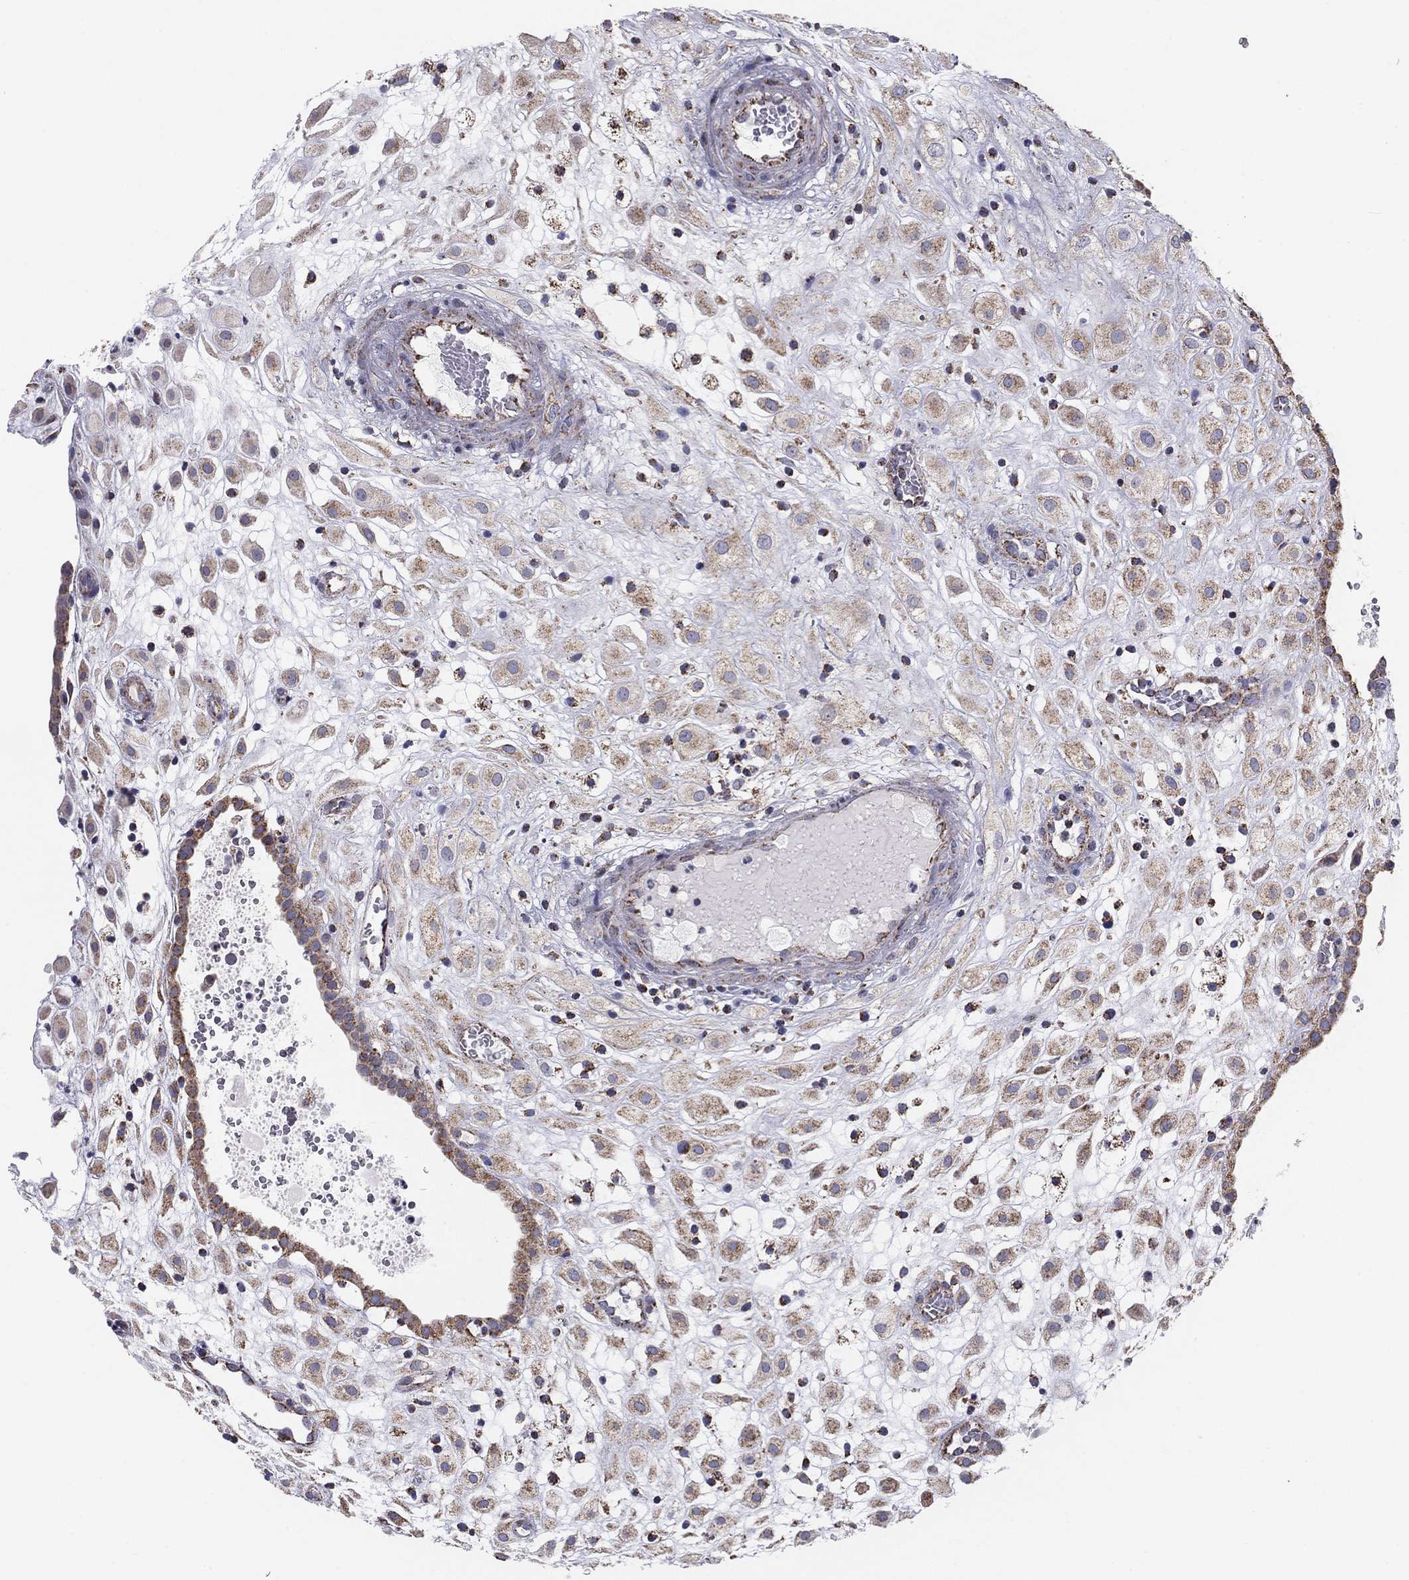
{"staining": {"intensity": "moderate", "quantity": "25%-75%", "location": "cytoplasmic/membranous"}, "tissue": "placenta", "cell_type": "Decidual cells", "image_type": "normal", "snomed": [{"axis": "morphology", "description": "Normal tissue, NOS"}, {"axis": "topography", "description": "Placenta"}], "caption": "Immunohistochemistry (IHC) image of unremarkable placenta: human placenta stained using immunohistochemistry reveals medium levels of moderate protein expression localized specifically in the cytoplasmic/membranous of decidual cells, appearing as a cytoplasmic/membranous brown color.", "gene": "NDUFV1", "patient": {"sex": "female", "age": 24}}